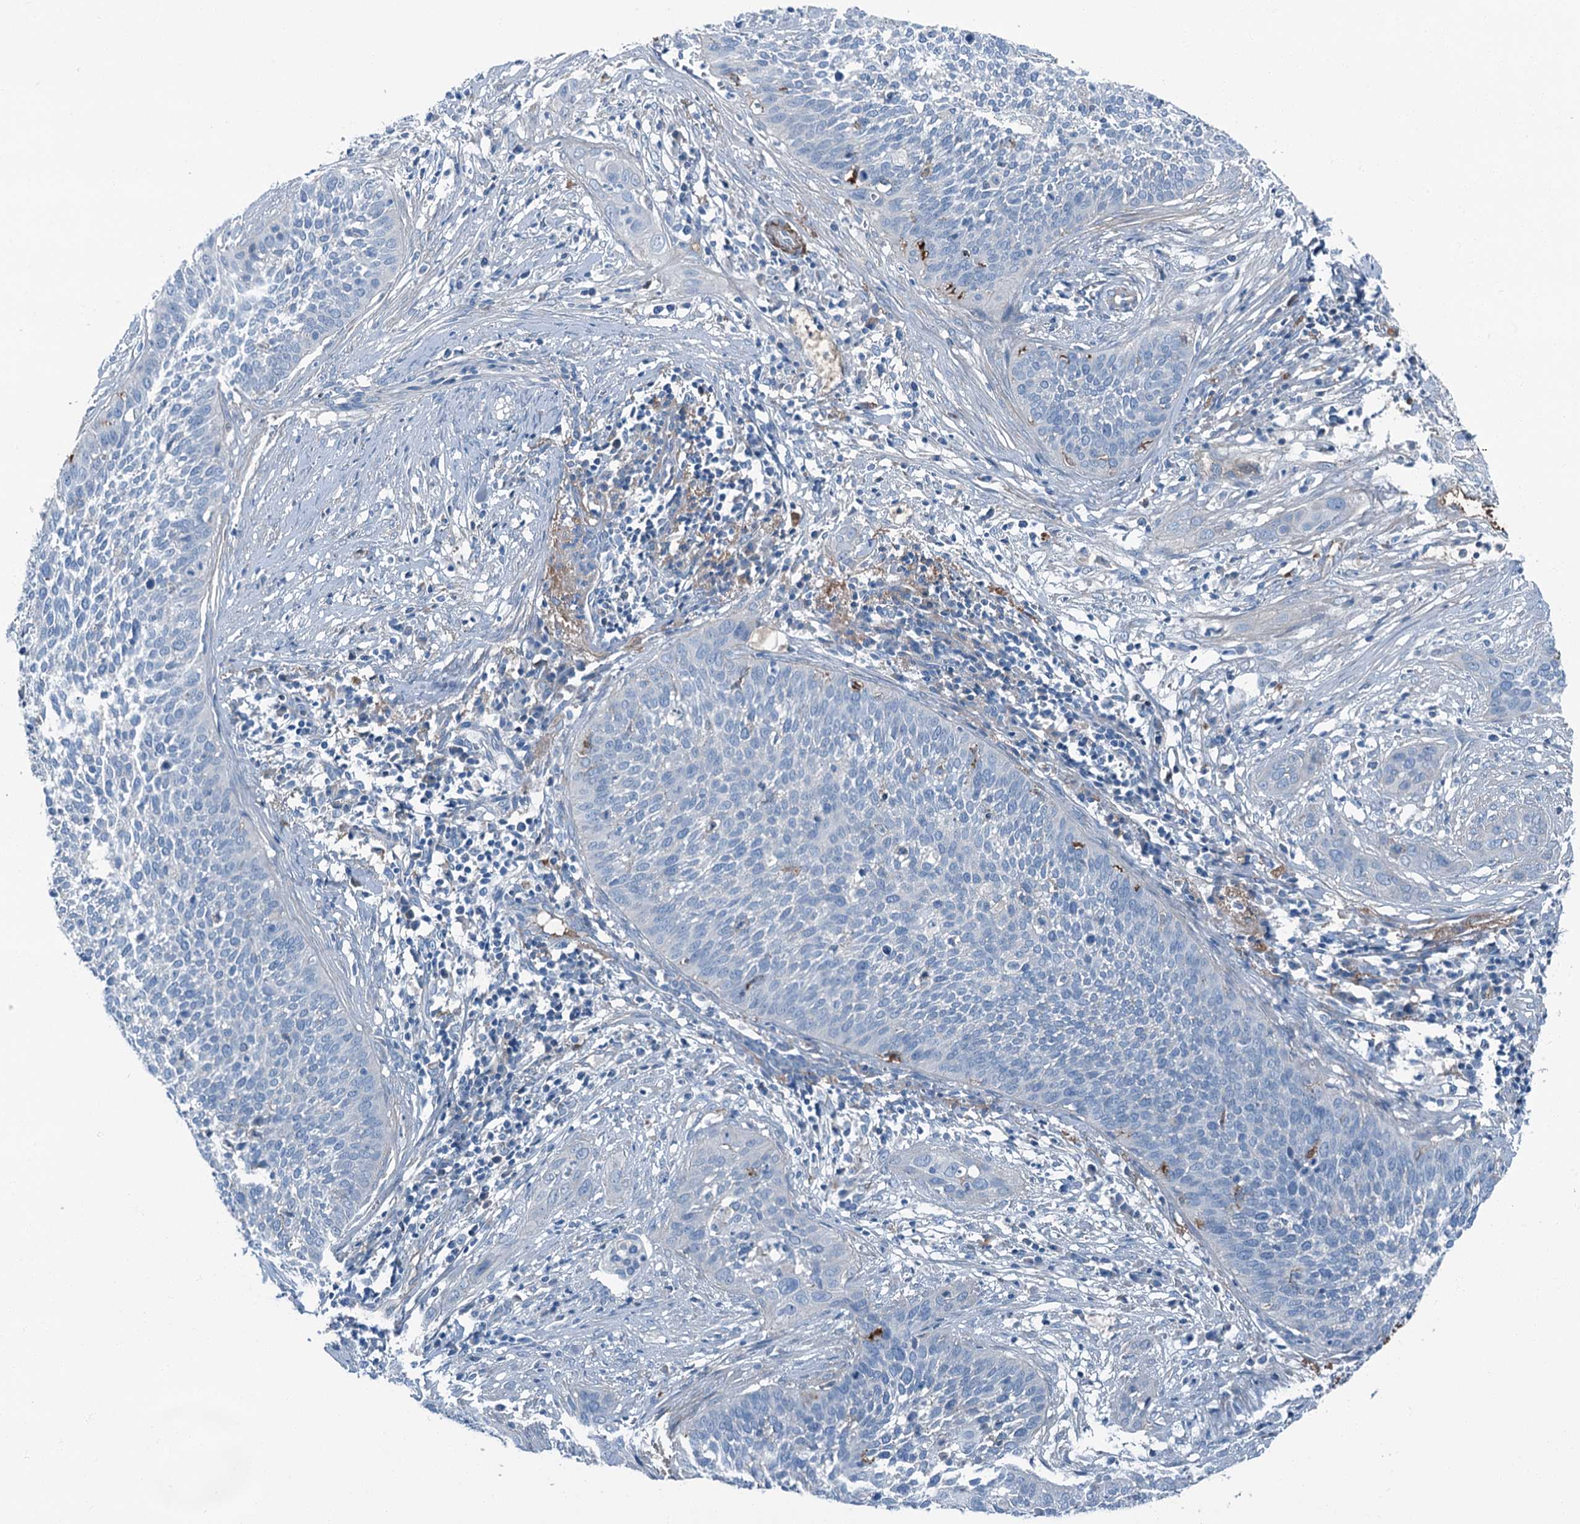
{"staining": {"intensity": "negative", "quantity": "none", "location": "none"}, "tissue": "cervical cancer", "cell_type": "Tumor cells", "image_type": "cancer", "snomed": [{"axis": "morphology", "description": "Squamous cell carcinoma, NOS"}, {"axis": "topography", "description": "Cervix"}], "caption": "This is a image of immunohistochemistry (IHC) staining of cervical cancer, which shows no staining in tumor cells.", "gene": "AXL", "patient": {"sex": "female", "age": 34}}